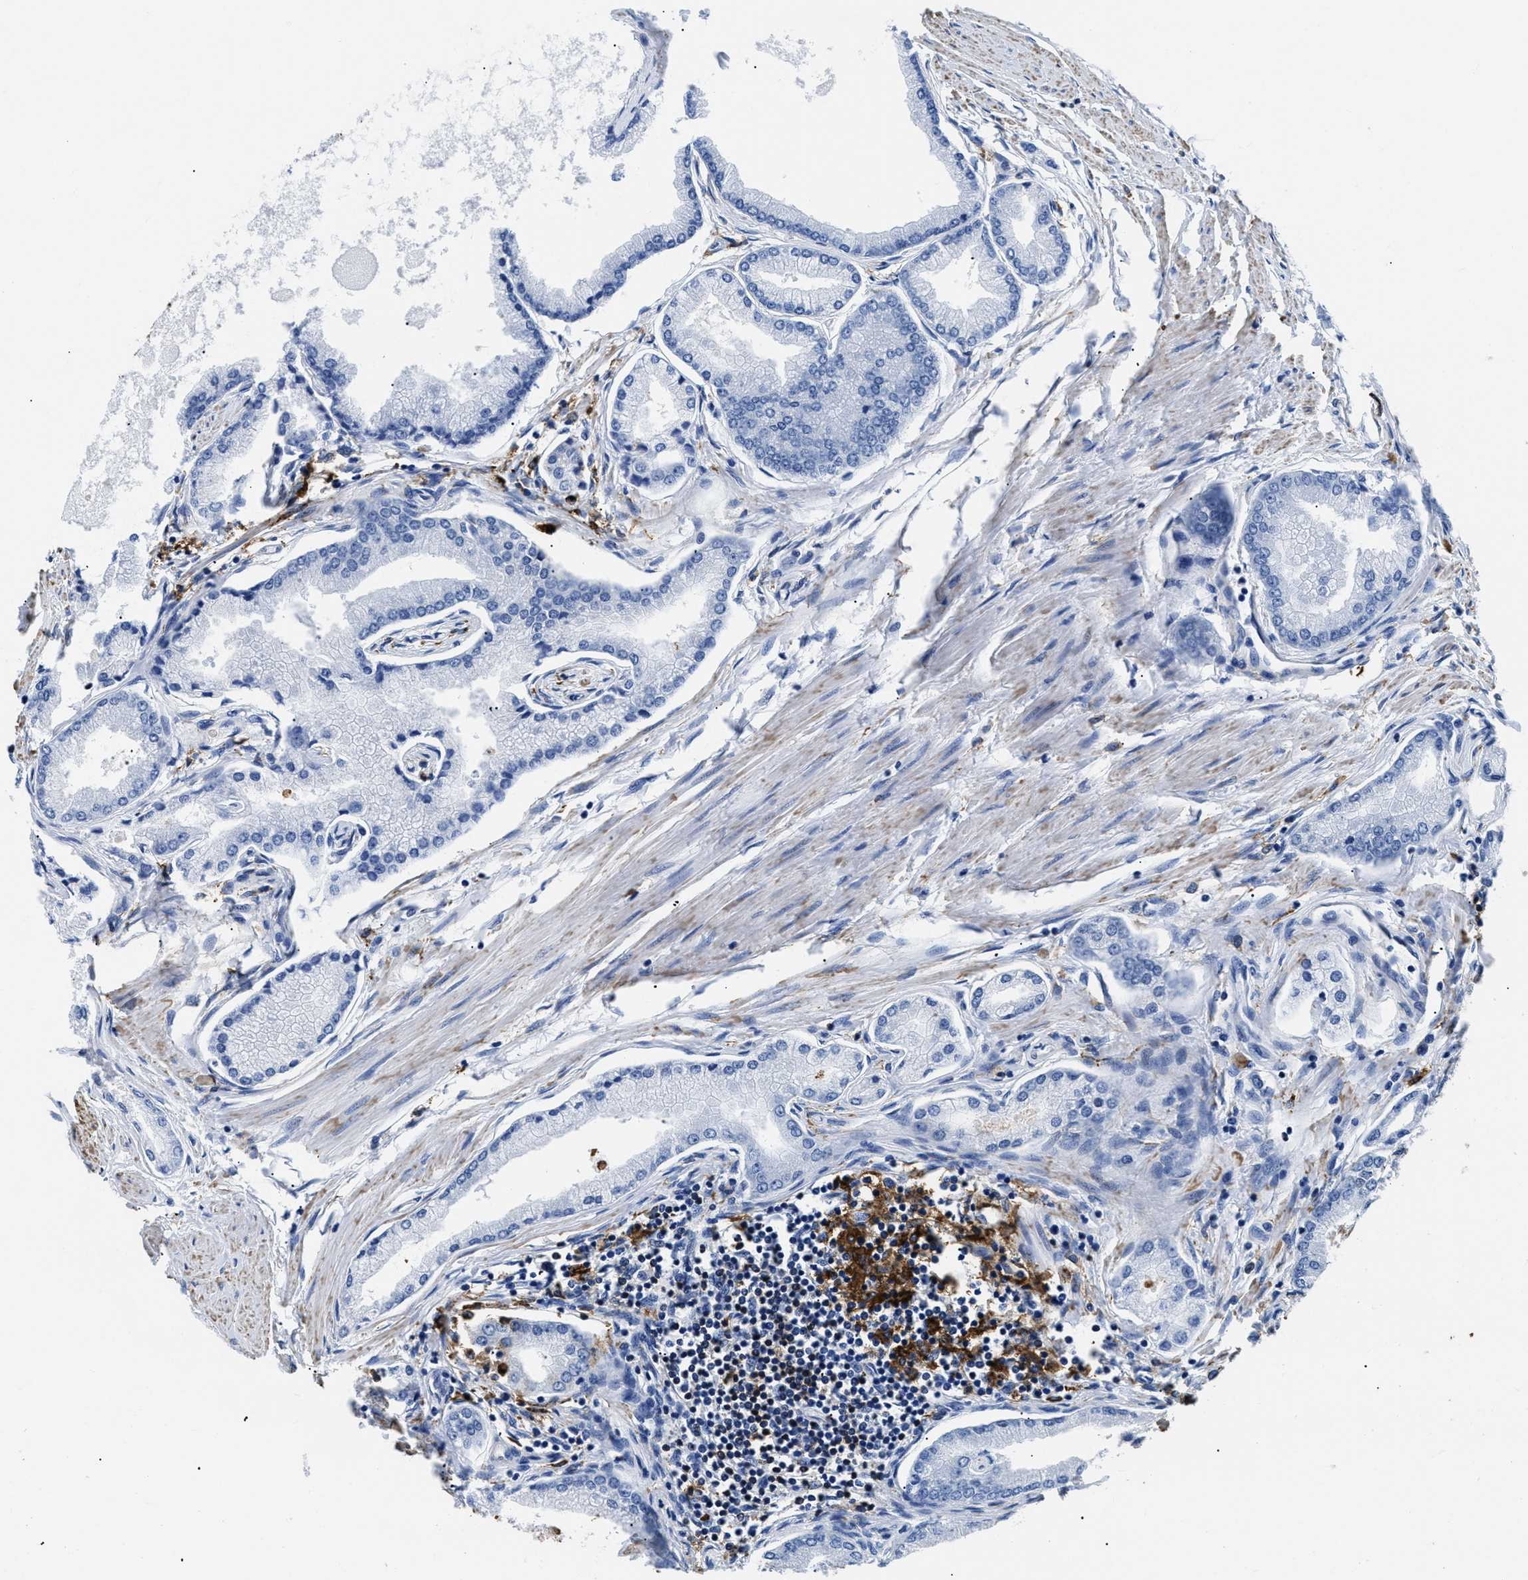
{"staining": {"intensity": "negative", "quantity": "none", "location": "none"}, "tissue": "prostate cancer", "cell_type": "Tumor cells", "image_type": "cancer", "snomed": [{"axis": "morphology", "description": "Adenocarcinoma, High grade"}, {"axis": "topography", "description": "Prostate"}], "caption": "Immunohistochemistry (IHC) histopathology image of neoplastic tissue: human prostate adenocarcinoma (high-grade) stained with DAB (3,3'-diaminobenzidine) exhibits no significant protein positivity in tumor cells. (Brightfield microscopy of DAB immunohistochemistry at high magnification).", "gene": "HLA-DPA1", "patient": {"sex": "male", "age": 61}}